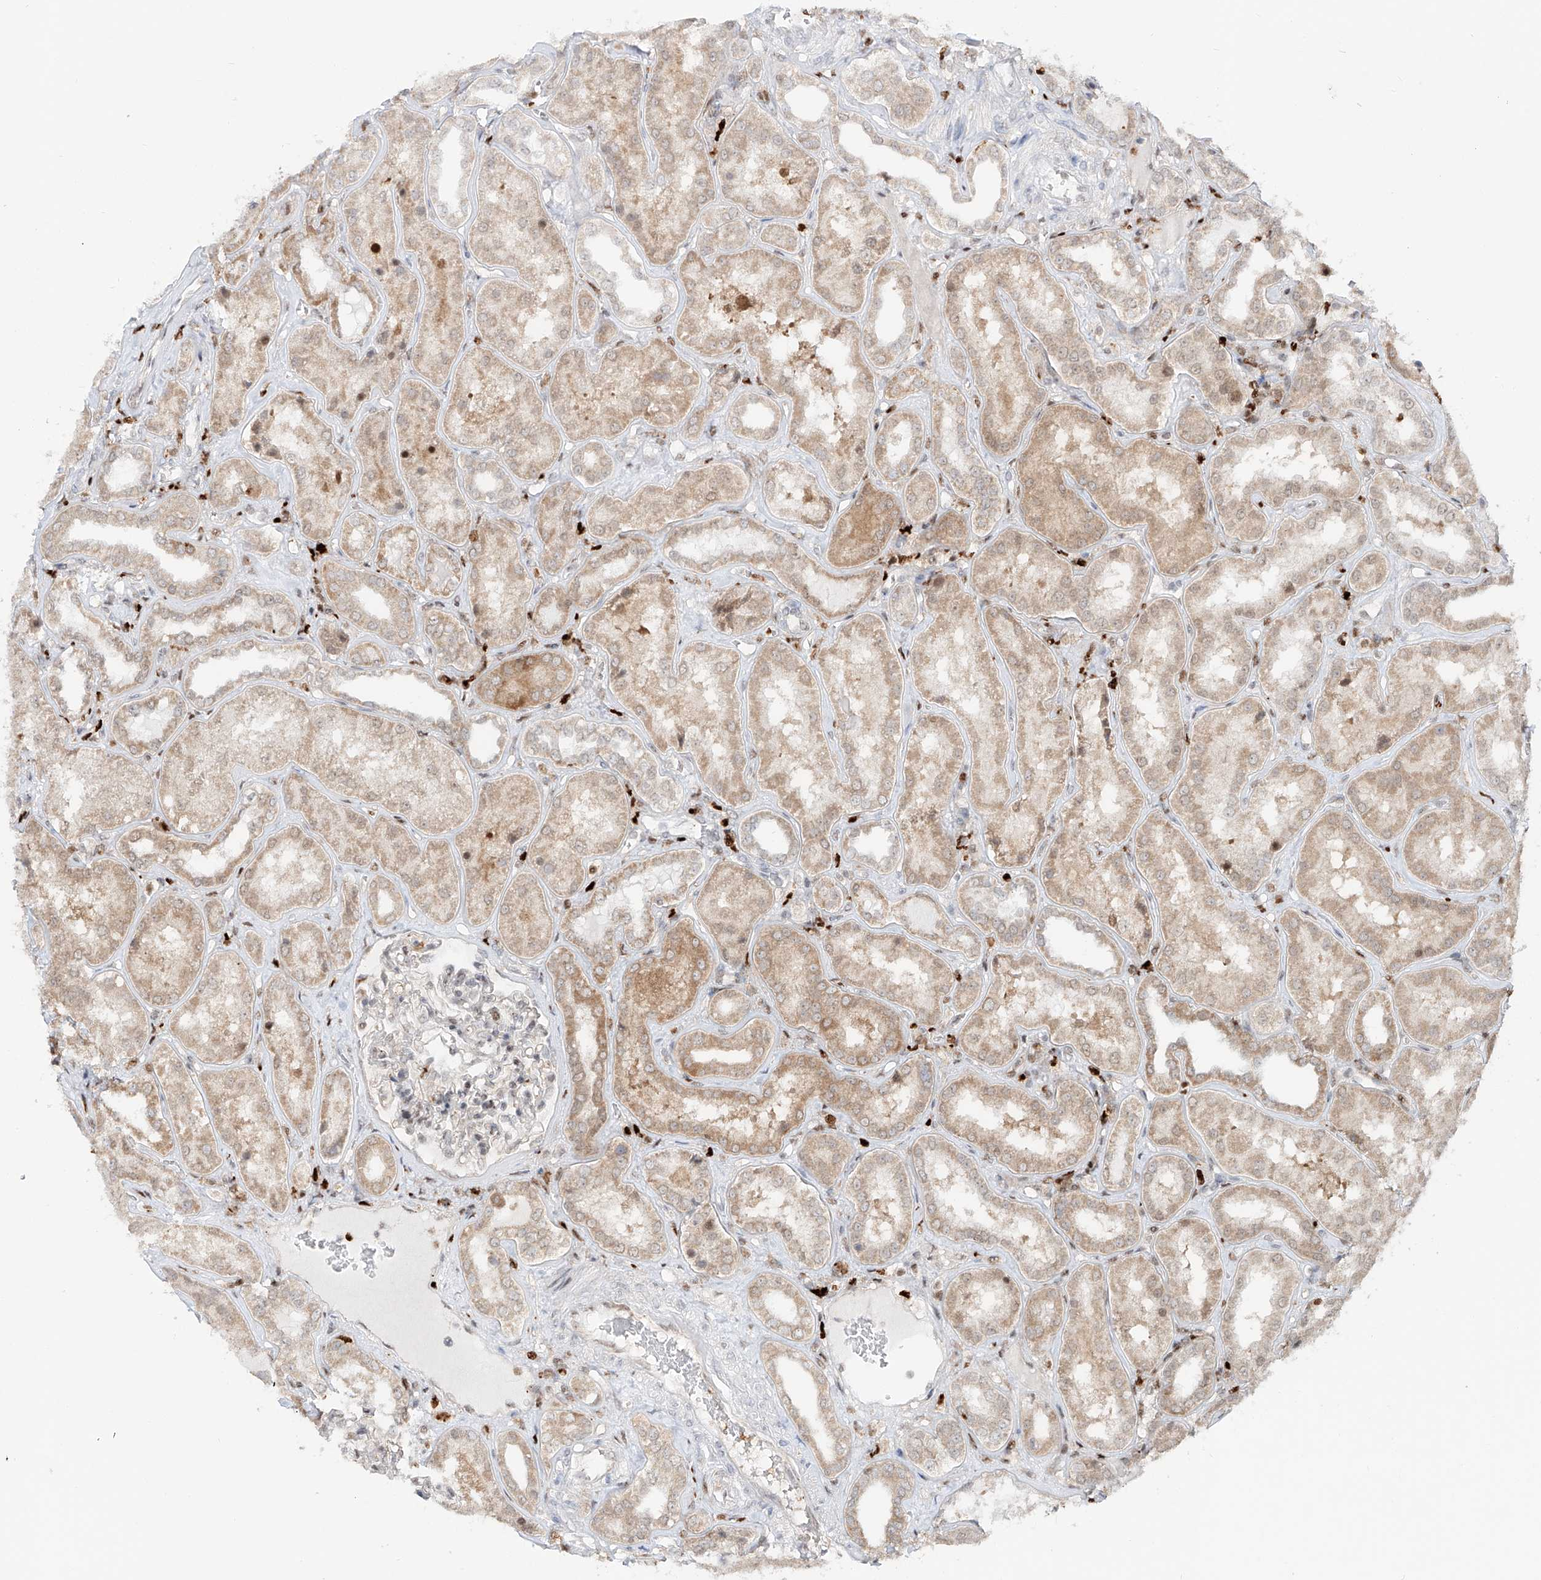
{"staining": {"intensity": "moderate", "quantity": "<25%", "location": "nuclear"}, "tissue": "kidney", "cell_type": "Cells in glomeruli", "image_type": "normal", "snomed": [{"axis": "morphology", "description": "Normal tissue, NOS"}, {"axis": "topography", "description": "Kidney"}], "caption": "A brown stain labels moderate nuclear positivity of a protein in cells in glomeruli of unremarkable human kidney. The staining was performed using DAB (3,3'-diaminobenzidine), with brown indicating positive protein expression. Nuclei are stained blue with hematoxylin.", "gene": "DZIP1L", "patient": {"sex": "female", "age": 56}}